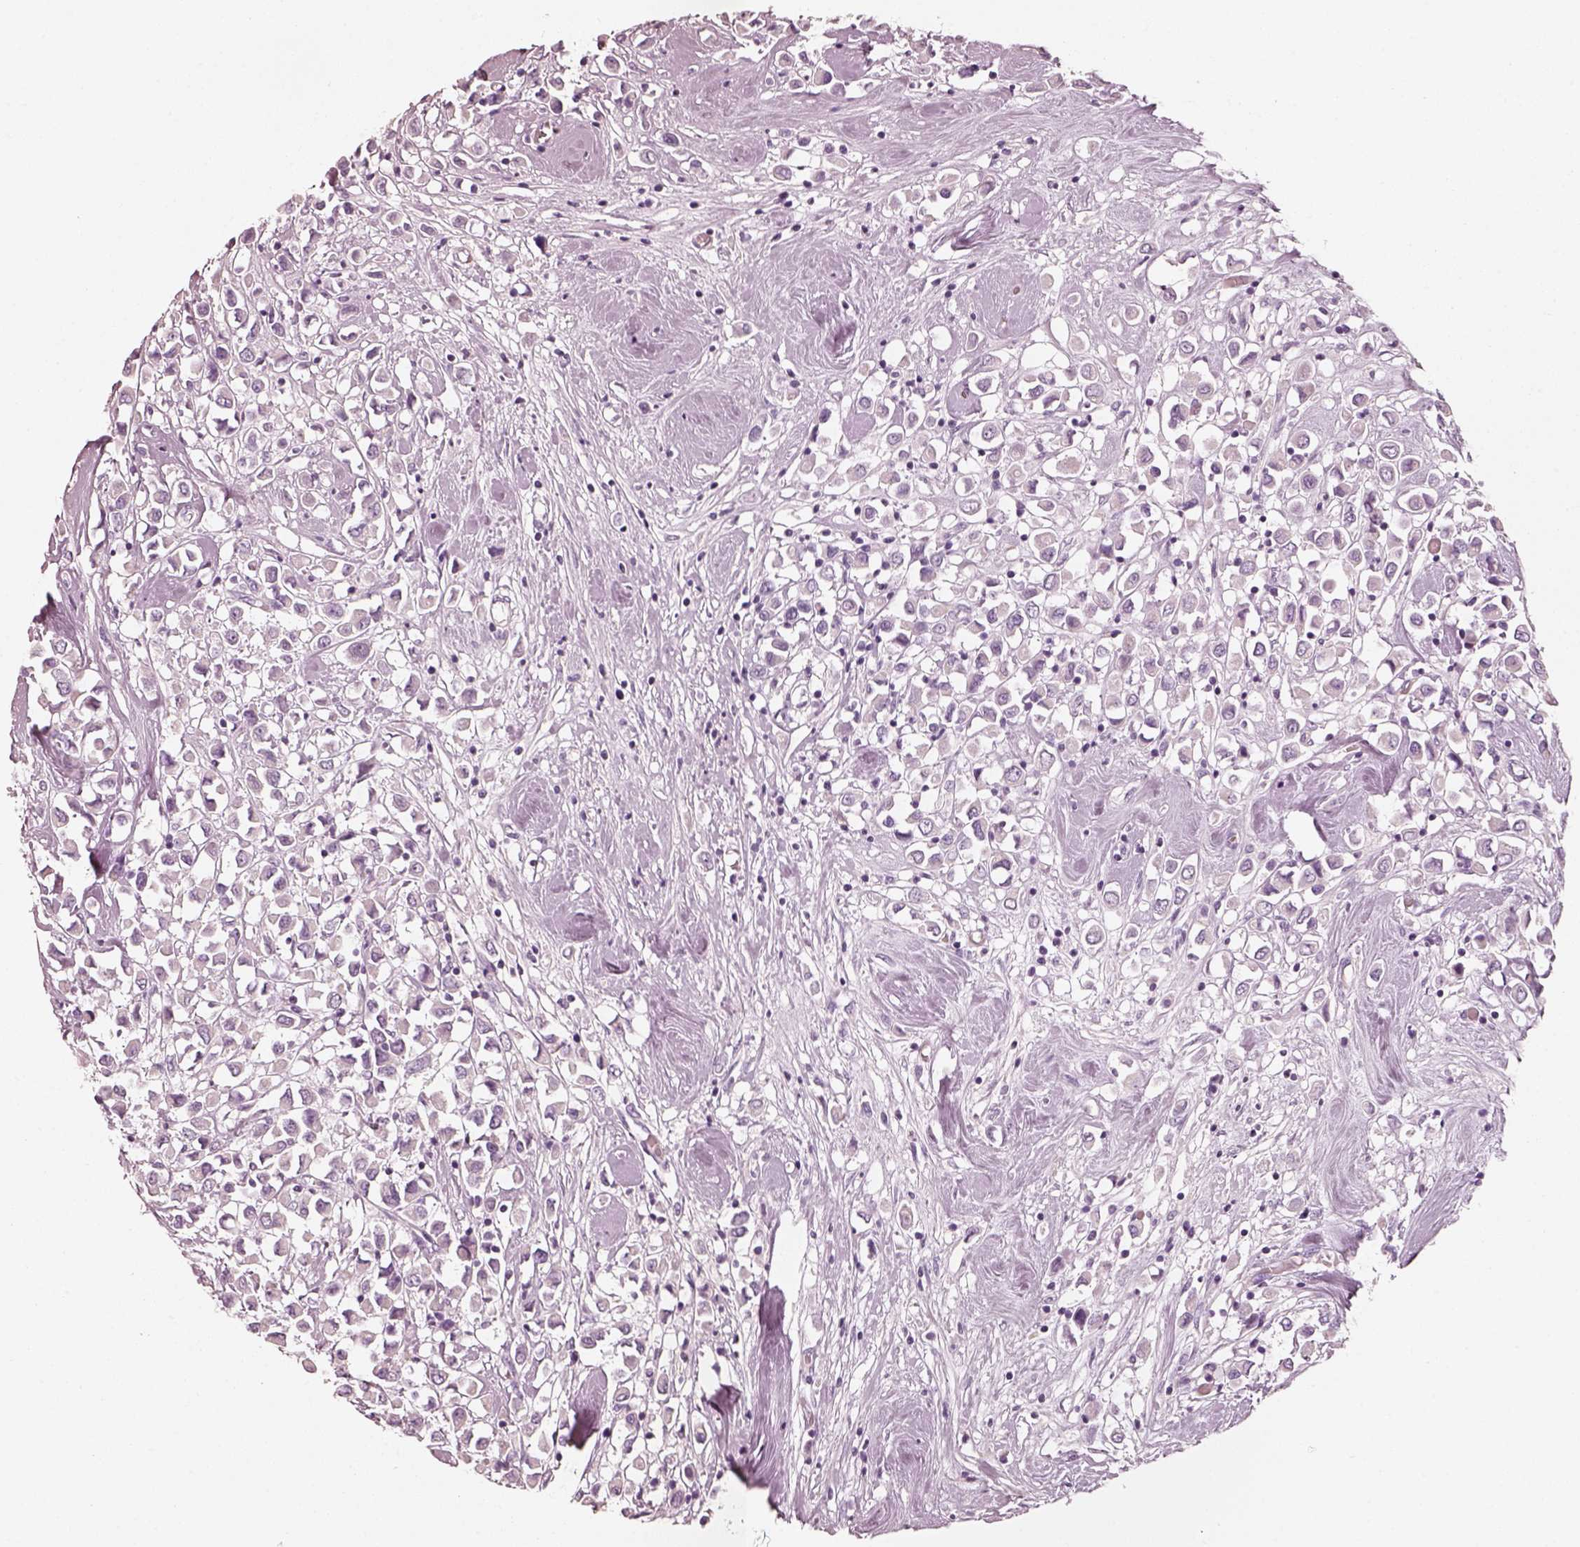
{"staining": {"intensity": "negative", "quantity": "none", "location": "none"}, "tissue": "breast cancer", "cell_type": "Tumor cells", "image_type": "cancer", "snomed": [{"axis": "morphology", "description": "Duct carcinoma"}, {"axis": "topography", "description": "Breast"}], "caption": "A micrograph of human invasive ductal carcinoma (breast) is negative for staining in tumor cells. (DAB (3,3'-diaminobenzidine) immunohistochemistry (IHC) visualized using brightfield microscopy, high magnification).", "gene": "R3HDML", "patient": {"sex": "female", "age": 61}}